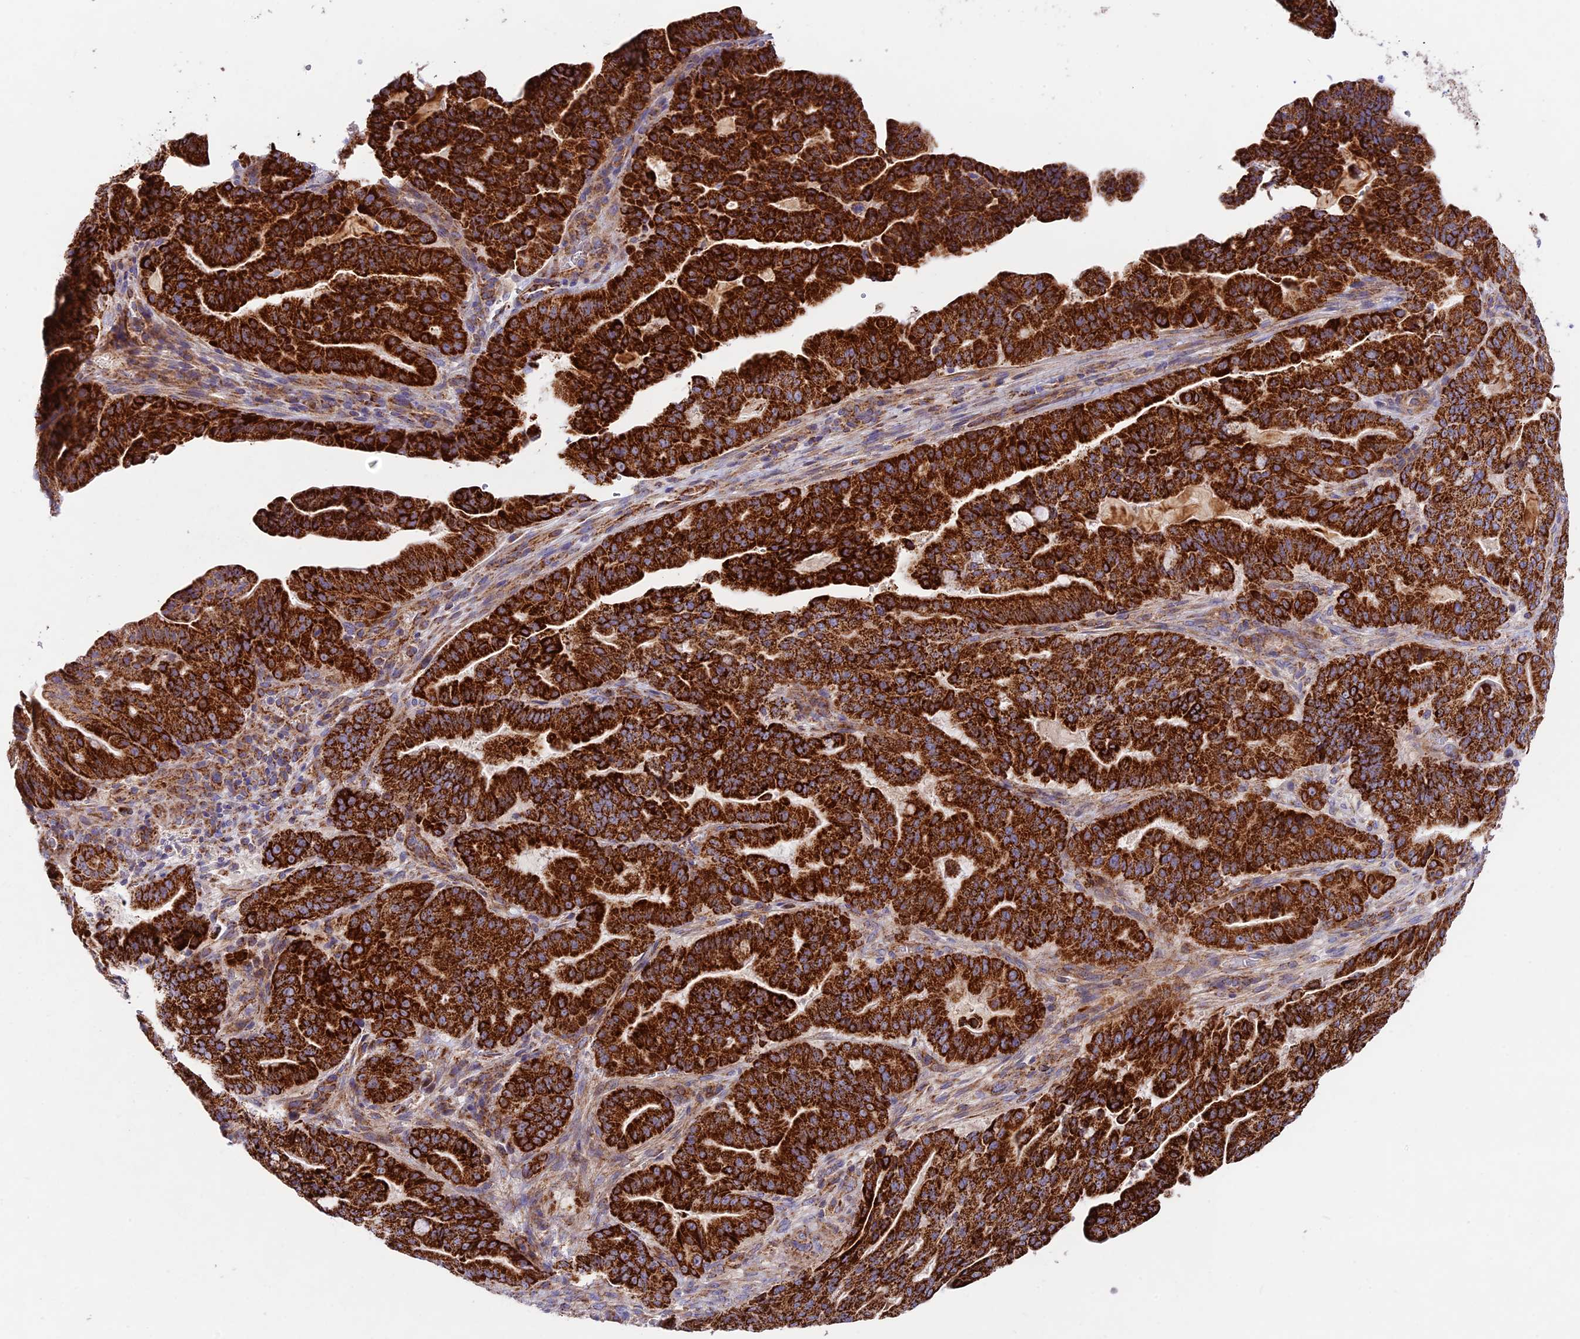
{"staining": {"intensity": "strong", "quantity": ">75%", "location": "cytoplasmic/membranous"}, "tissue": "pancreatic cancer", "cell_type": "Tumor cells", "image_type": "cancer", "snomed": [{"axis": "morphology", "description": "Adenocarcinoma, NOS"}, {"axis": "topography", "description": "Pancreas"}], "caption": "Pancreatic cancer was stained to show a protein in brown. There is high levels of strong cytoplasmic/membranous expression in approximately >75% of tumor cells.", "gene": "KHDC3L", "patient": {"sex": "male", "age": 63}}